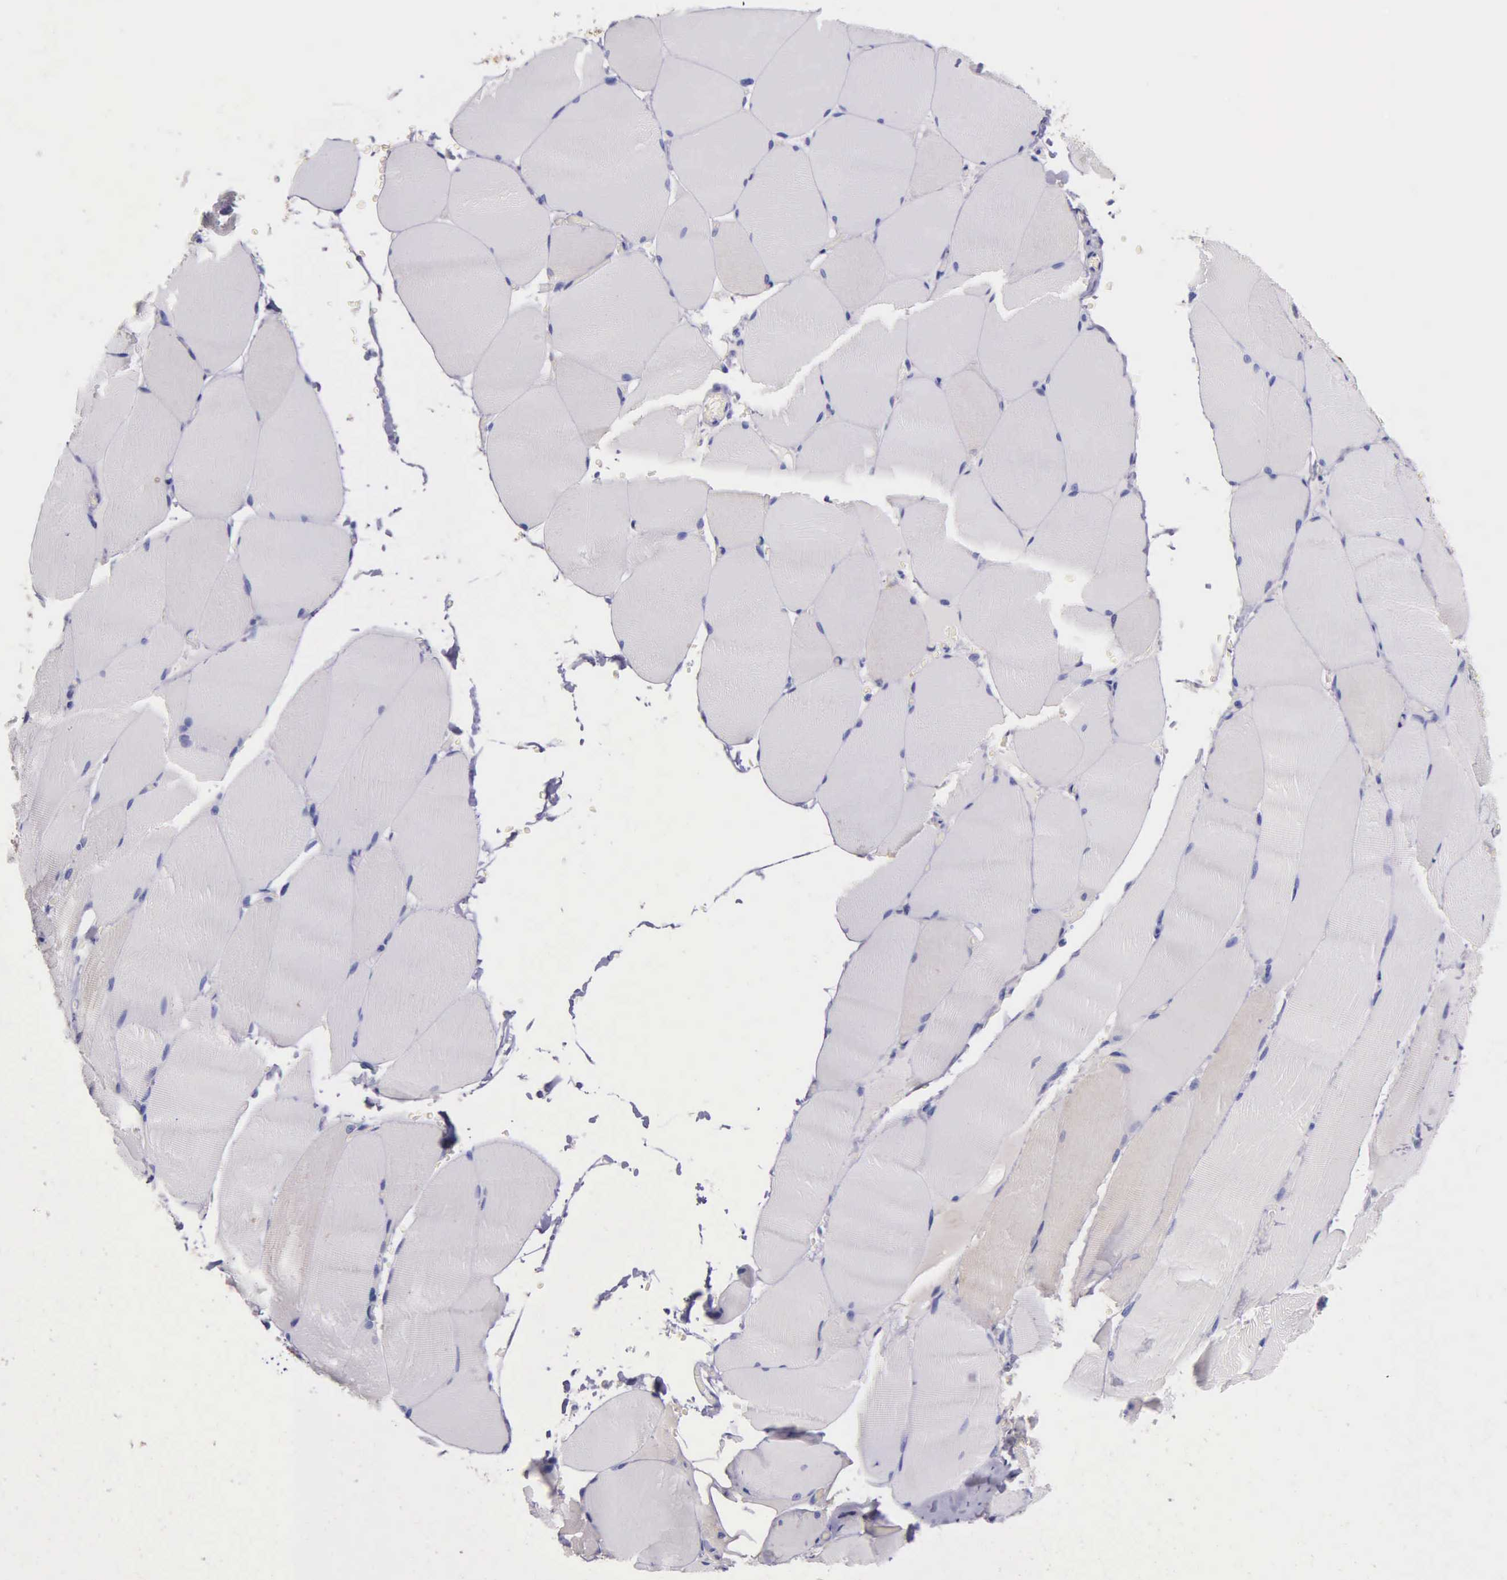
{"staining": {"intensity": "negative", "quantity": "none", "location": "none"}, "tissue": "skeletal muscle", "cell_type": "Myocytes", "image_type": "normal", "snomed": [{"axis": "morphology", "description": "Normal tissue, NOS"}, {"axis": "topography", "description": "Skeletal muscle"}], "caption": "Image shows no significant protein staining in myocytes of normal skeletal muscle.", "gene": "GSTT2B", "patient": {"sex": "male", "age": 71}}